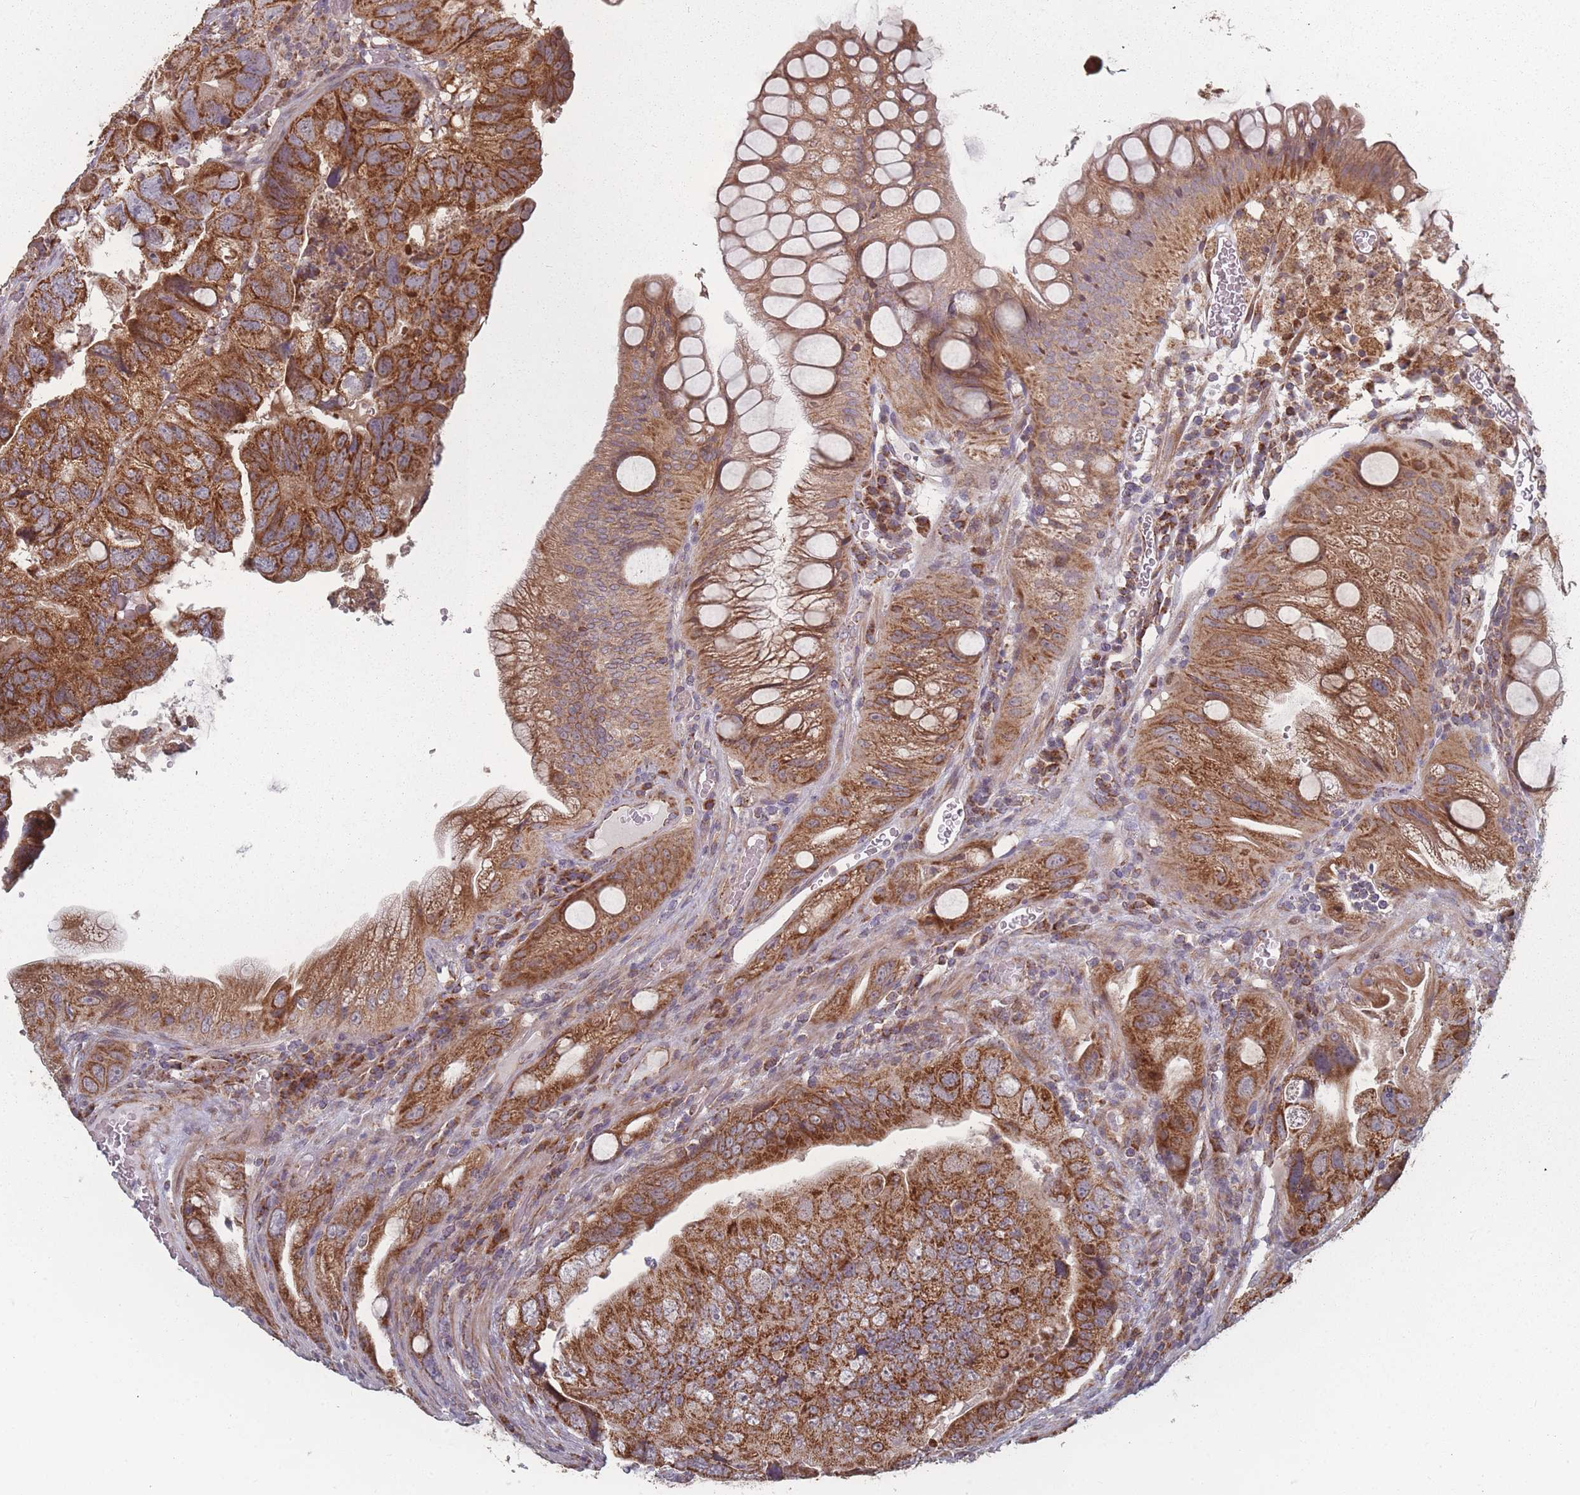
{"staining": {"intensity": "strong", "quantity": ">75%", "location": "cytoplasmic/membranous"}, "tissue": "colorectal cancer", "cell_type": "Tumor cells", "image_type": "cancer", "snomed": [{"axis": "morphology", "description": "Adenocarcinoma, NOS"}, {"axis": "topography", "description": "Rectum"}], "caption": "The histopathology image shows immunohistochemical staining of colorectal cancer. There is strong cytoplasmic/membranous positivity is seen in approximately >75% of tumor cells. Nuclei are stained in blue.", "gene": "PSMB3", "patient": {"sex": "male", "age": 63}}